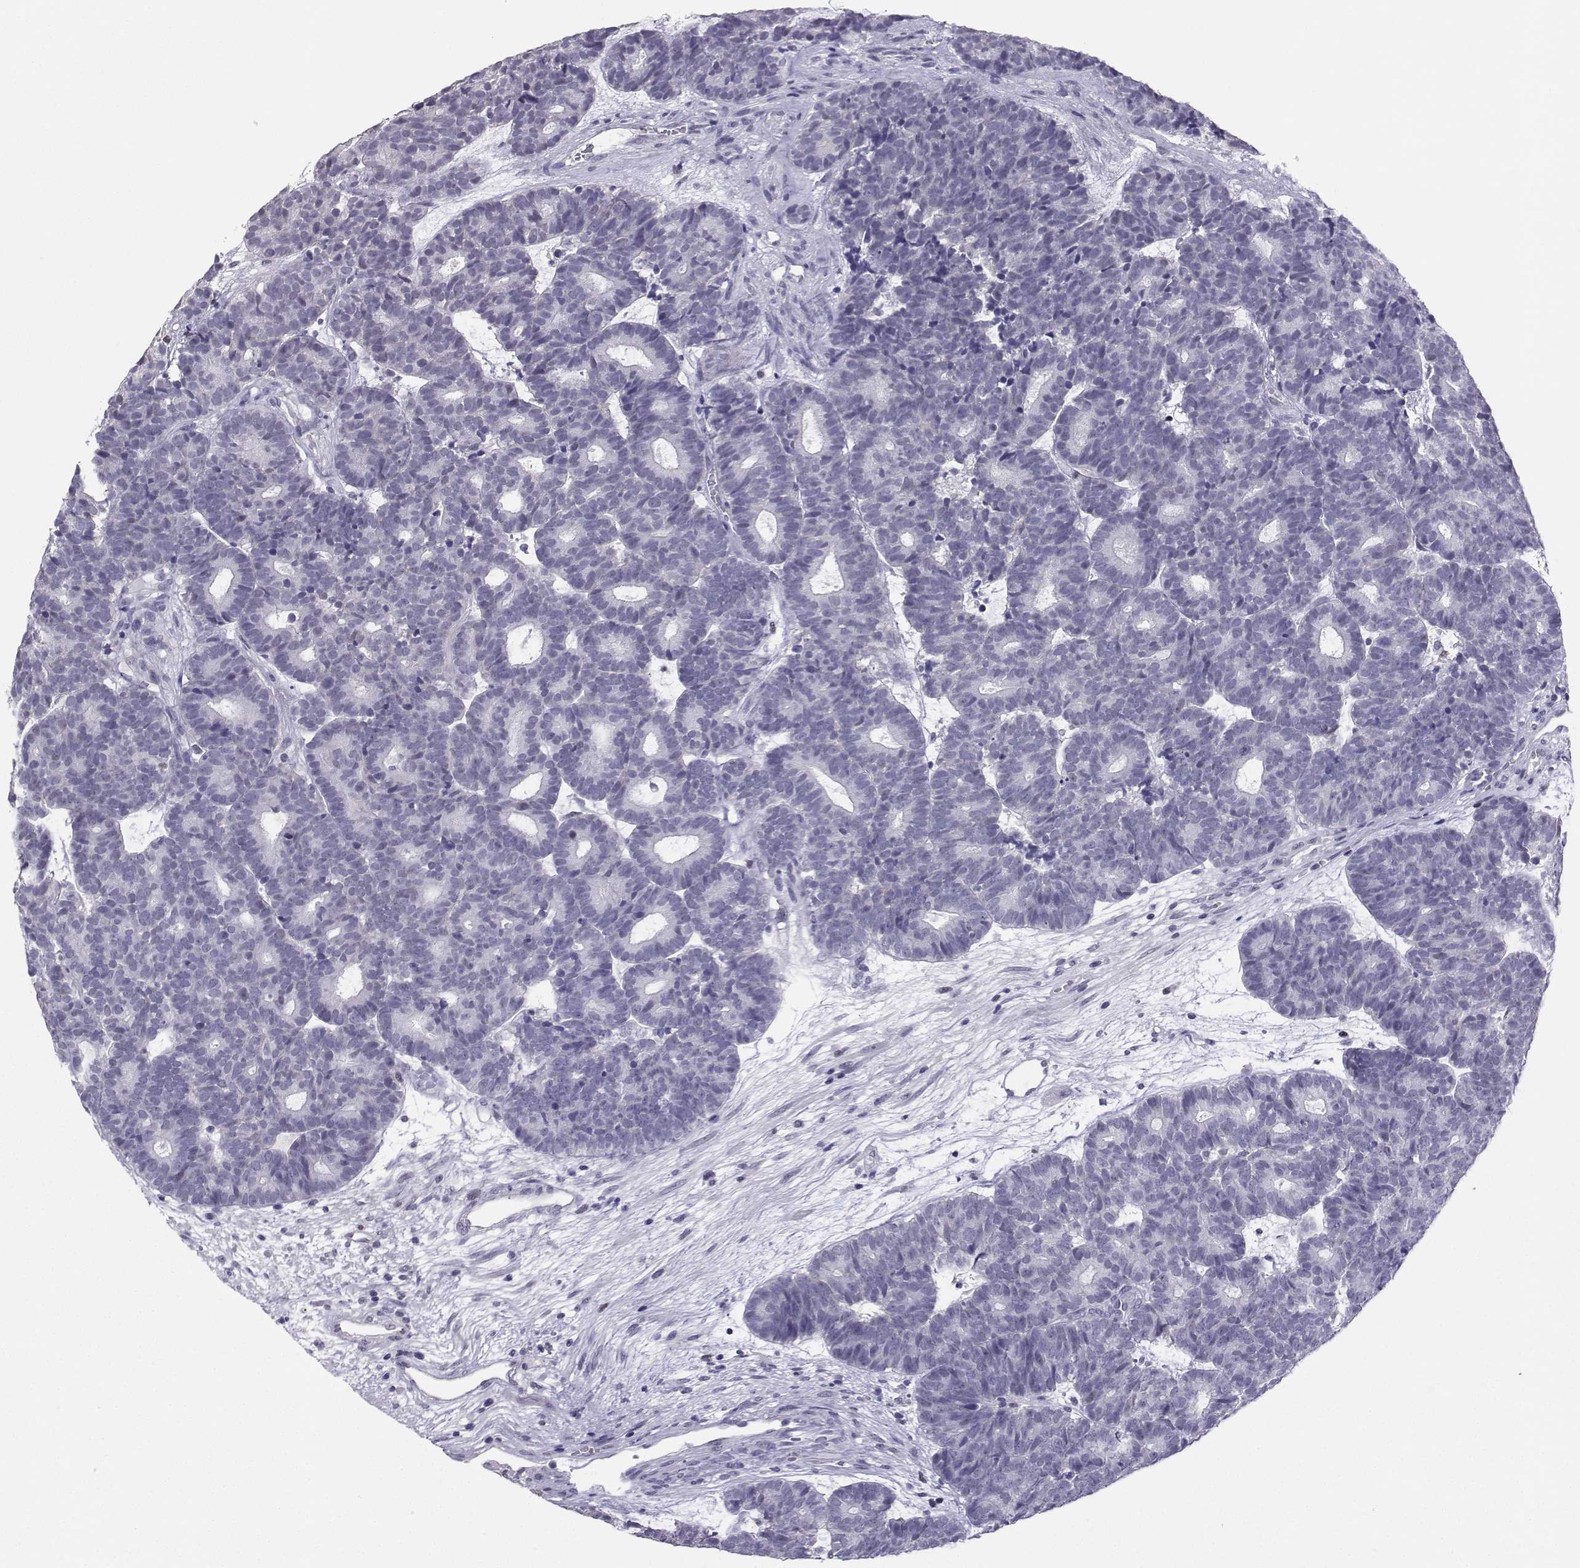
{"staining": {"intensity": "negative", "quantity": "none", "location": "none"}, "tissue": "head and neck cancer", "cell_type": "Tumor cells", "image_type": "cancer", "snomed": [{"axis": "morphology", "description": "Adenocarcinoma, NOS"}, {"axis": "topography", "description": "Head-Neck"}], "caption": "This is a histopathology image of IHC staining of head and neck adenocarcinoma, which shows no staining in tumor cells.", "gene": "TEDC2", "patient": {"sex": "female", "age": 81}}